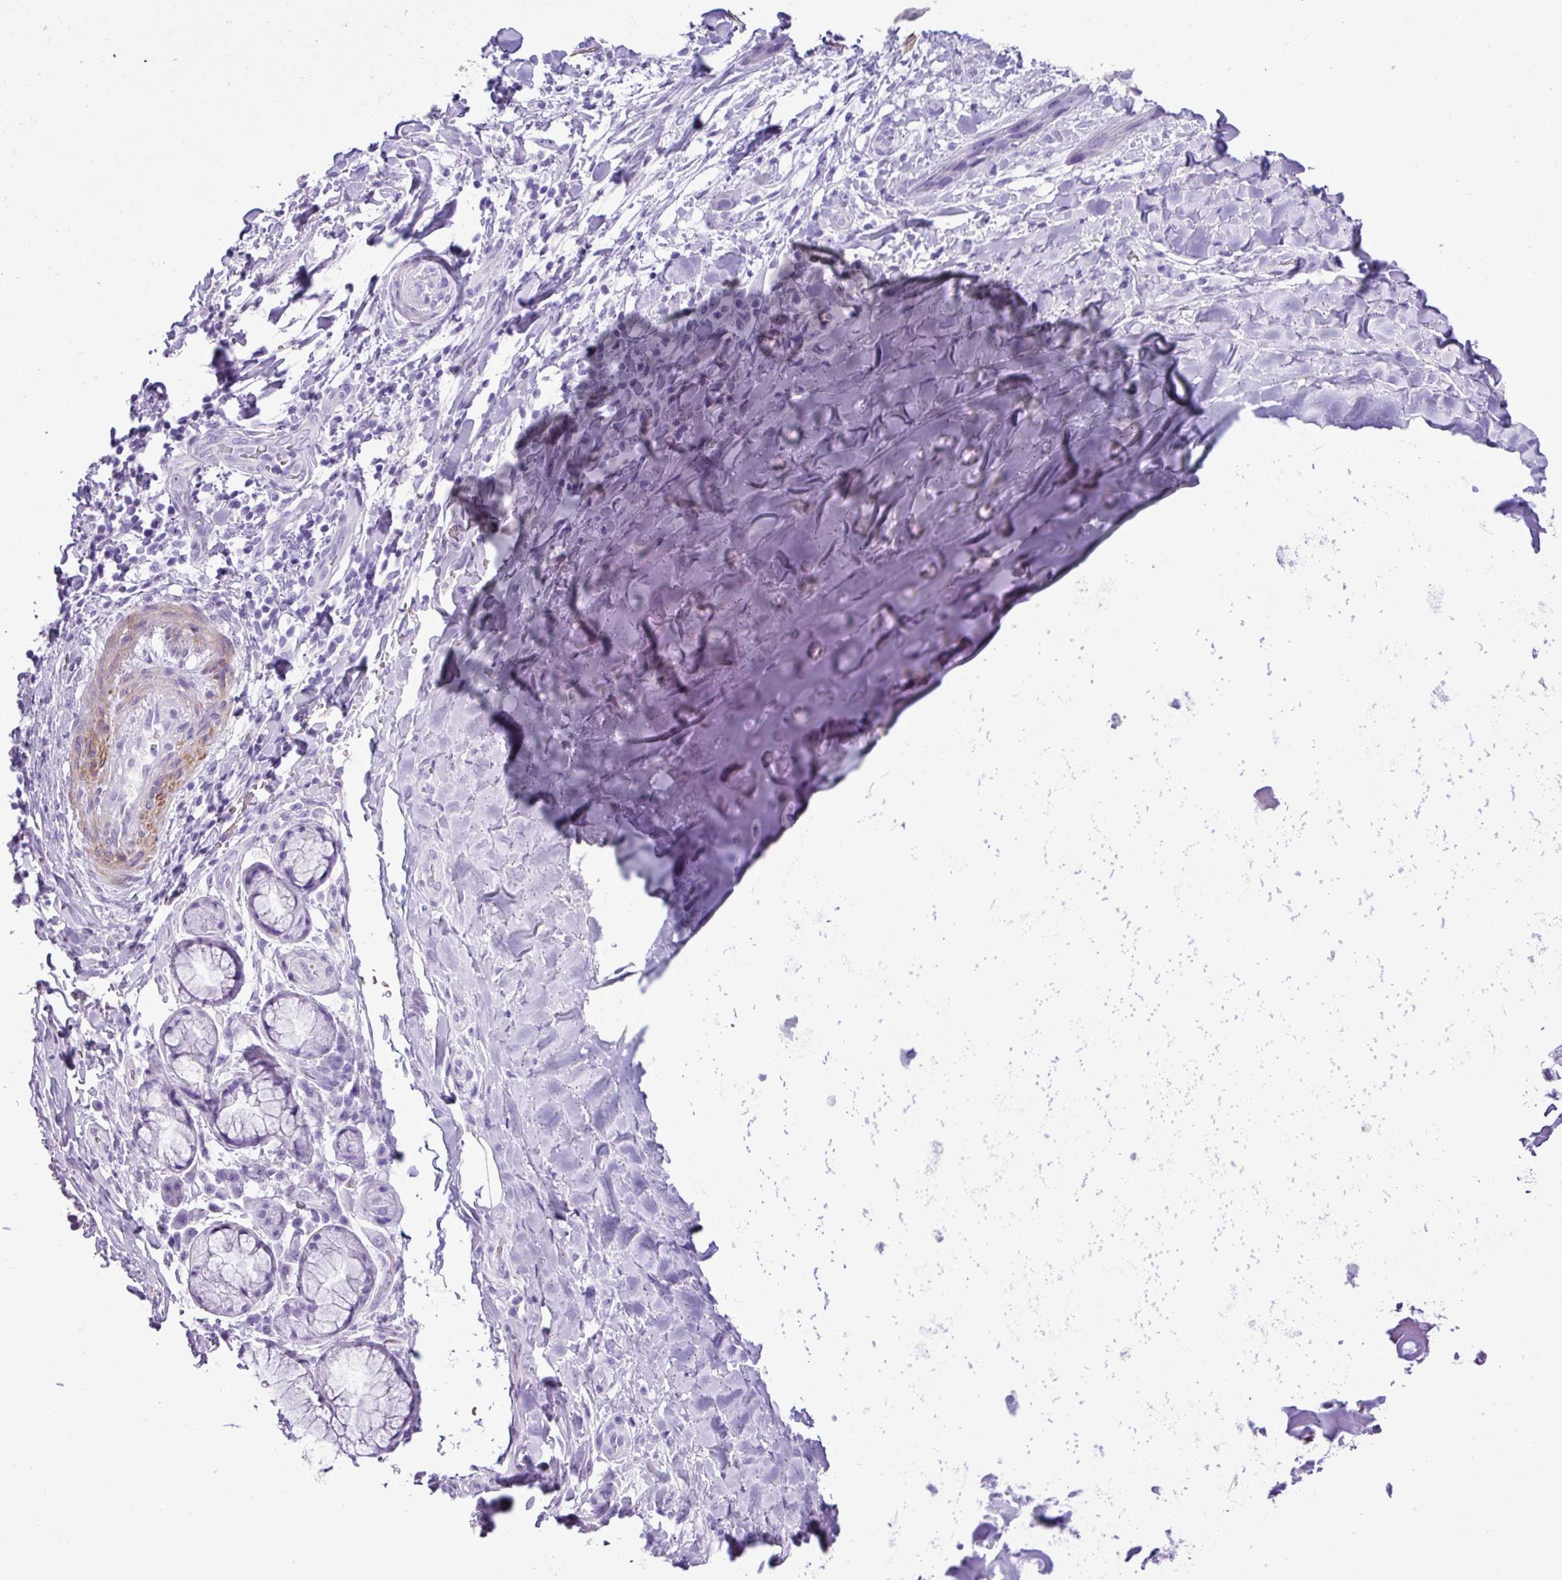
{"staining": {"intensity": "negative", "quantity": "none", "location": "none"}, "tissue": "soft tissue", "cell_type": "Chondrocytes", "image_type": "normal", "snomed": [{"axis": "morphology", "description": "Normal tissue, NOS"}, {"axis": "morphology", "description": "Squamous cell carcinoma, NOS"}, {"axis": "topography", "description": "Bronchus"}, {"axis": "topography", "description": "Lung"}], "caption": "DAB (3,3'-diaminobenzidine) immunohistochemical staining of unremarkable soft tissue shows no significant positivity in chondrocytes.", "gene": "ZSCAN5A", "patient": {"sex": "female", "age": 70}}